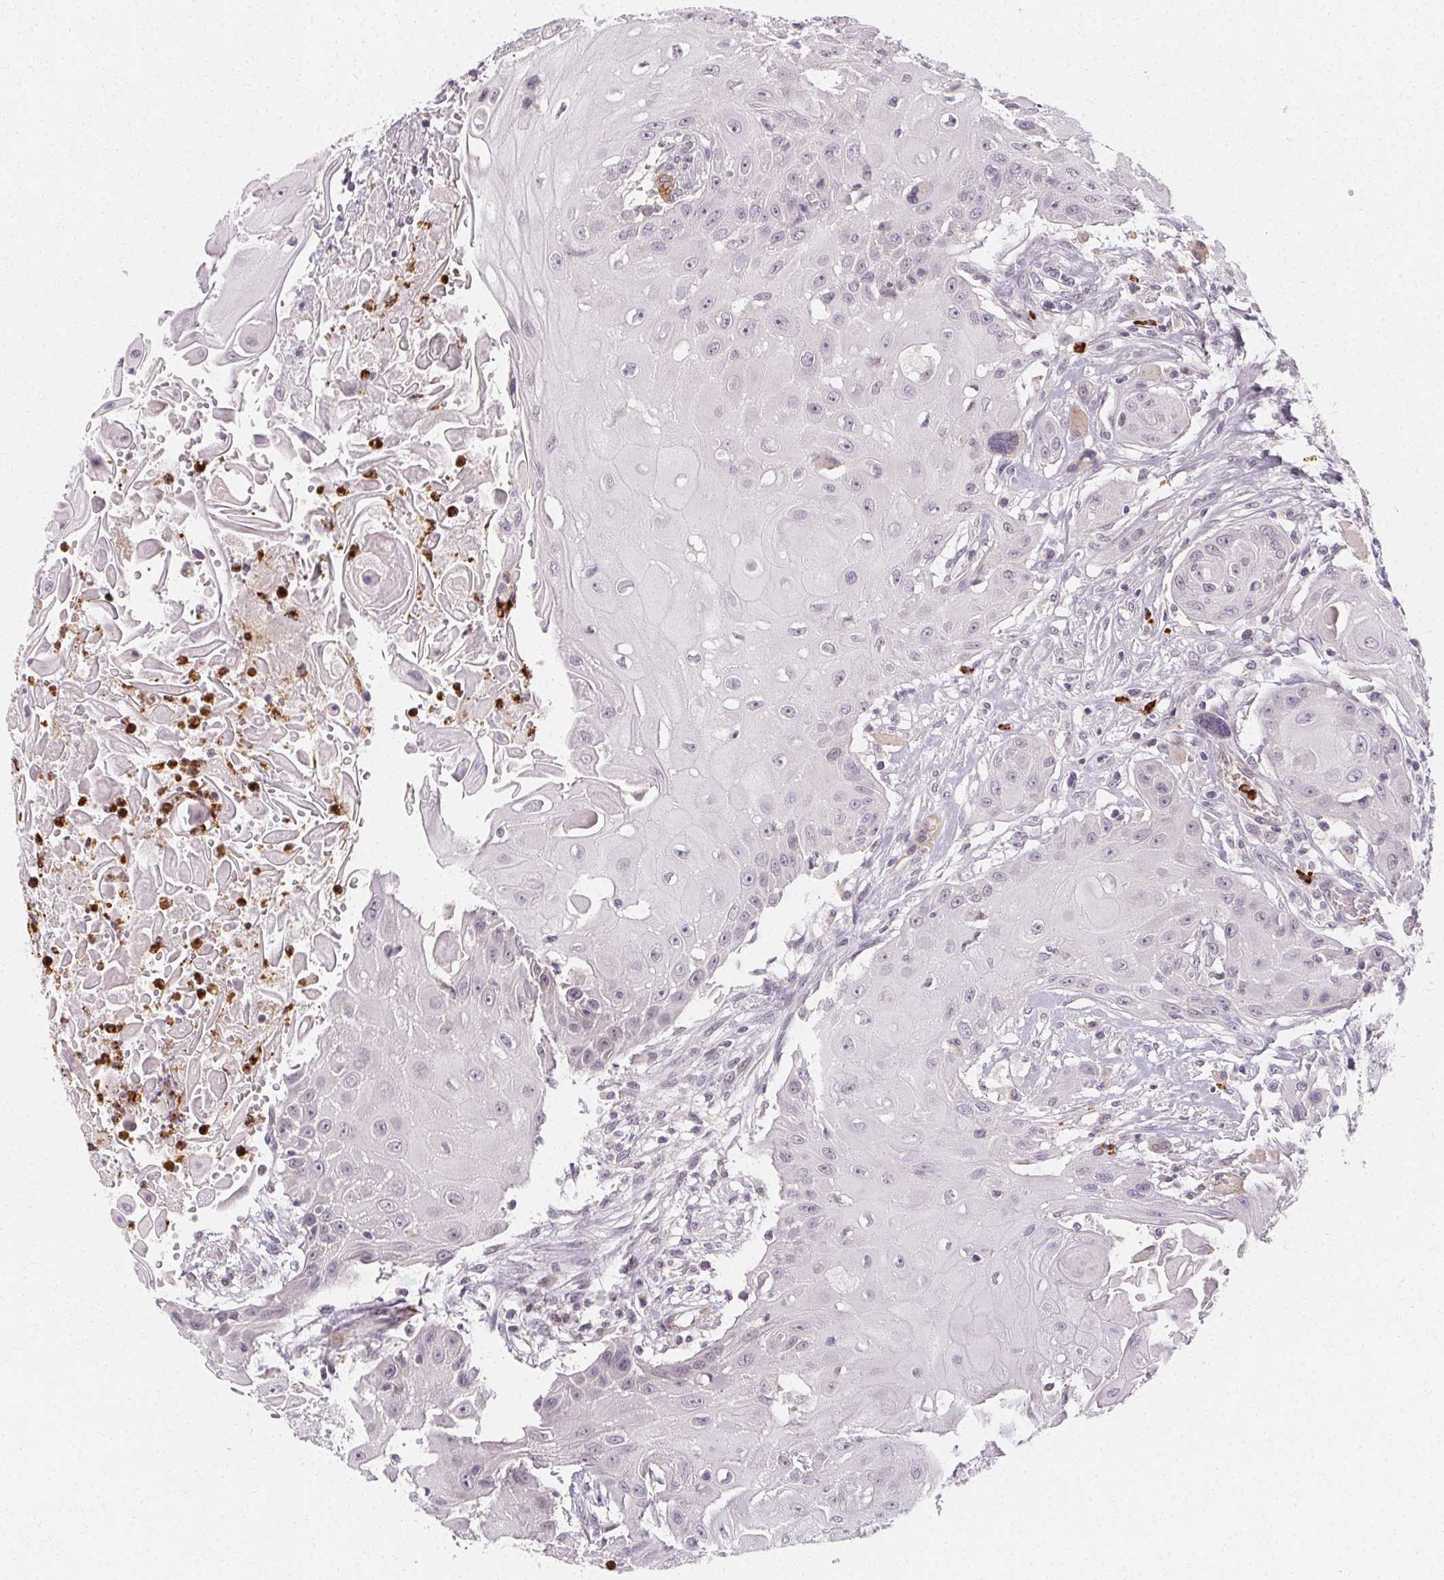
{"staining": {"intensity": "negative", "quantity": "none", "location": "none"}, "tissue": "head and neck cancer", "cell_type": "Tumor cells", "image_type": "cancer", "snomed": [{"axis": "morphology", "description": "Squamous cell carcinoma, NOS"}, {"axis": "topography", "description": "Oral tissue"}, {"axis": "topography", "description": "Head-Neck"}, {"axis": "topography", "description": "Neck, NOS"}], "caption": "A micrograph of head and neck squamous cell carcinoma stained for a protein shows no brown staining in tumor cells.", "gene": "CLCNKB", "patient": {"sex": "female", "age": 55}}